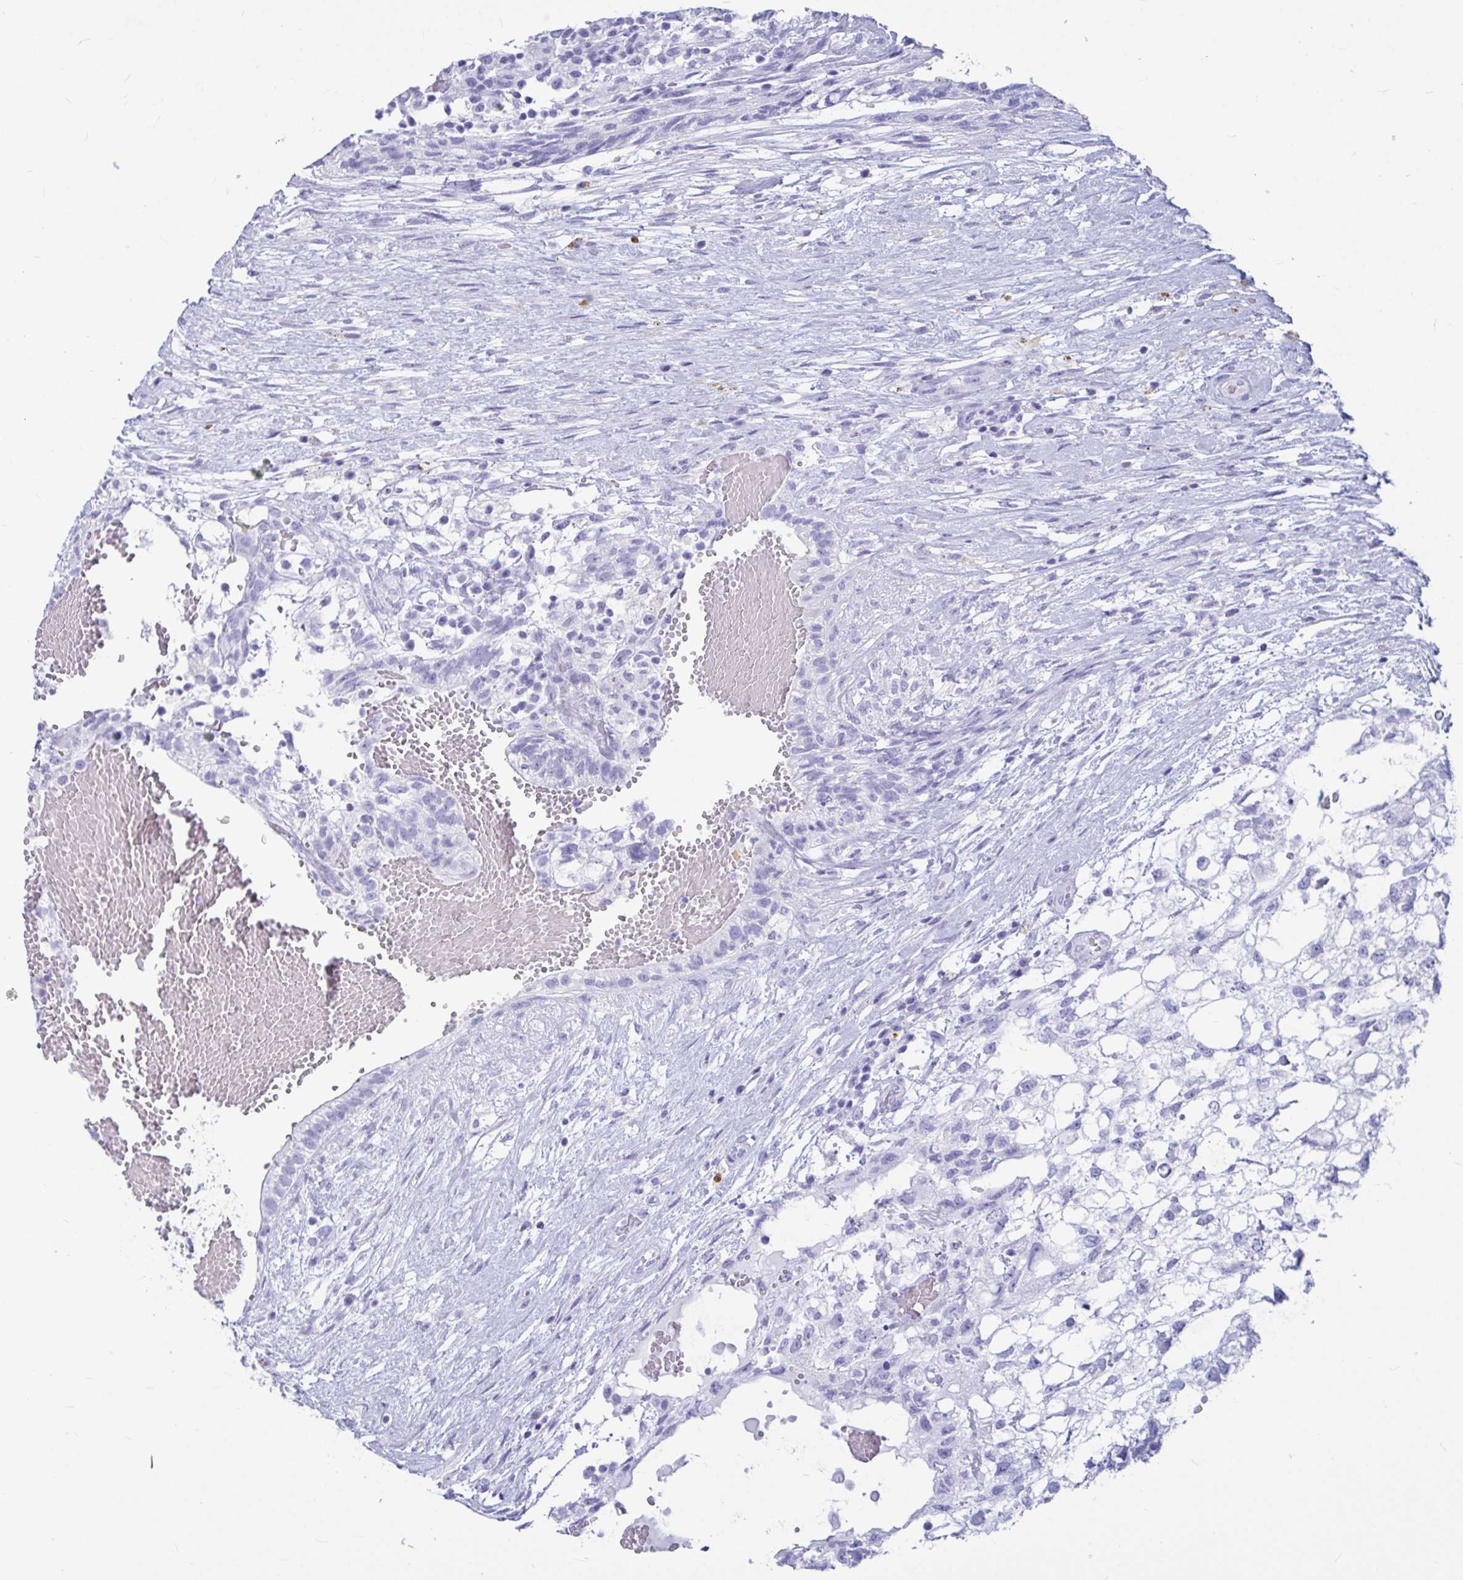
{"staining": {"intensity": "negative", "quantity": "none", "location": "none"}, "tissue": "testis cancer", "cell_type": "Tumor cells", "image_type": "cancer", "snomed": [{"axis": "morphology", "description": "Normal tissue, NOS"}, {"axis": "morphology", "description": "Carcinoma, Embryonal, NOS"}, {"axis": "topography", "description": "Testis"}], "caption": "Tumor cells show no significant staining in embryonal carcinoma (testis).", "gene": "OR5J2", "patient": {"sex": "male", "age": 32}}